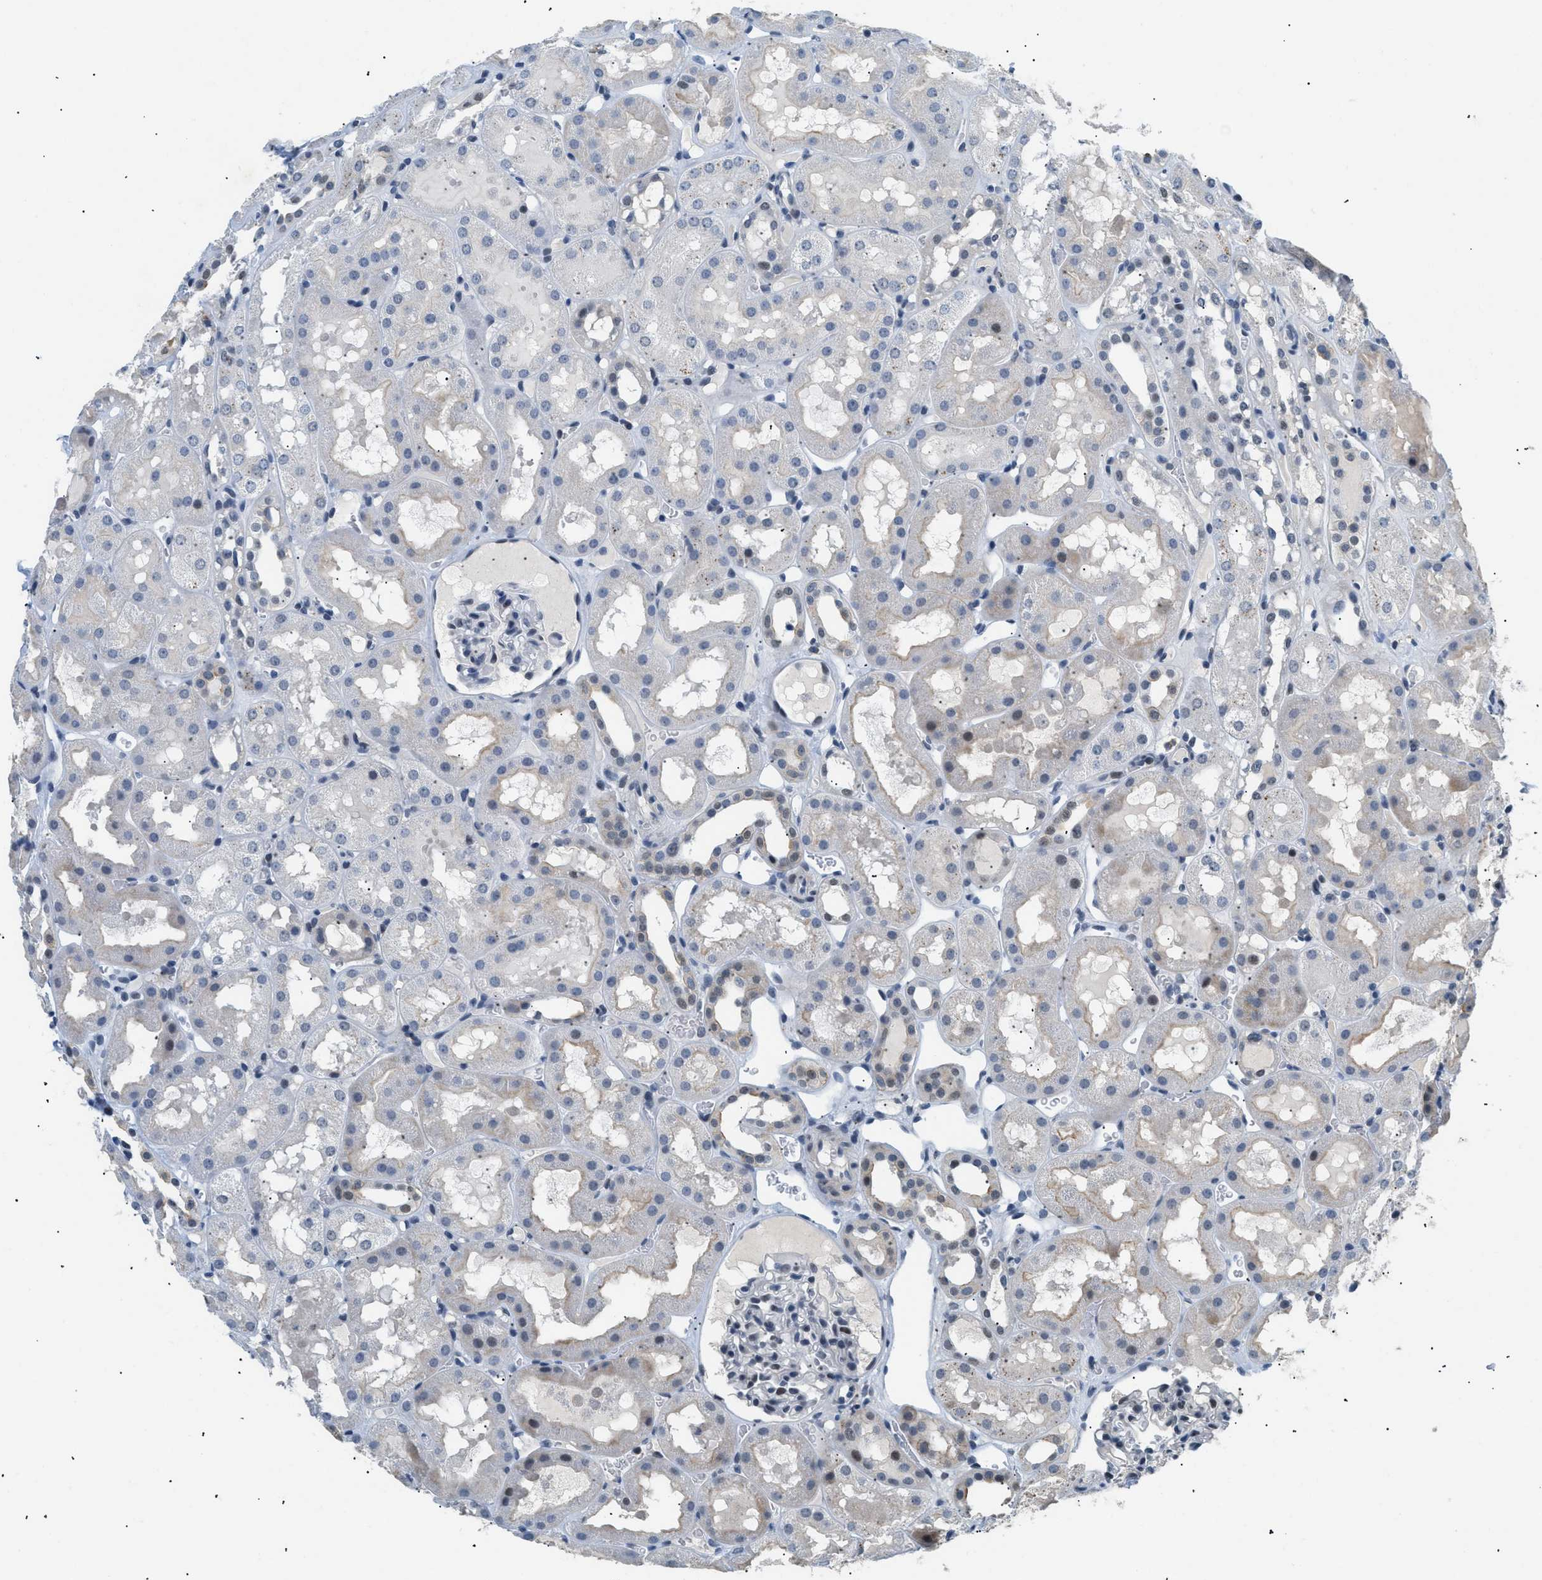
{"staining": {"intensity": "negative", "quantity": "none", "location": "none"}, "tissue": "kidney", "cell_type": "Cells in glomeruli", "image_type": "normal", "snomed": [{"axis": "morphology", "description": "Normal tissue, NOS"}, {"axis": "topography", "description": "Kidney"}, {"axis": "topography", "description": "Urinary bladder"}], "caption": "Kidney stained for a protein using immunohistochemistry demonstrates no positivity cells in glomeruli.", "gene": "KCNC3", "patient": {"sex": "male", "age": 16}}